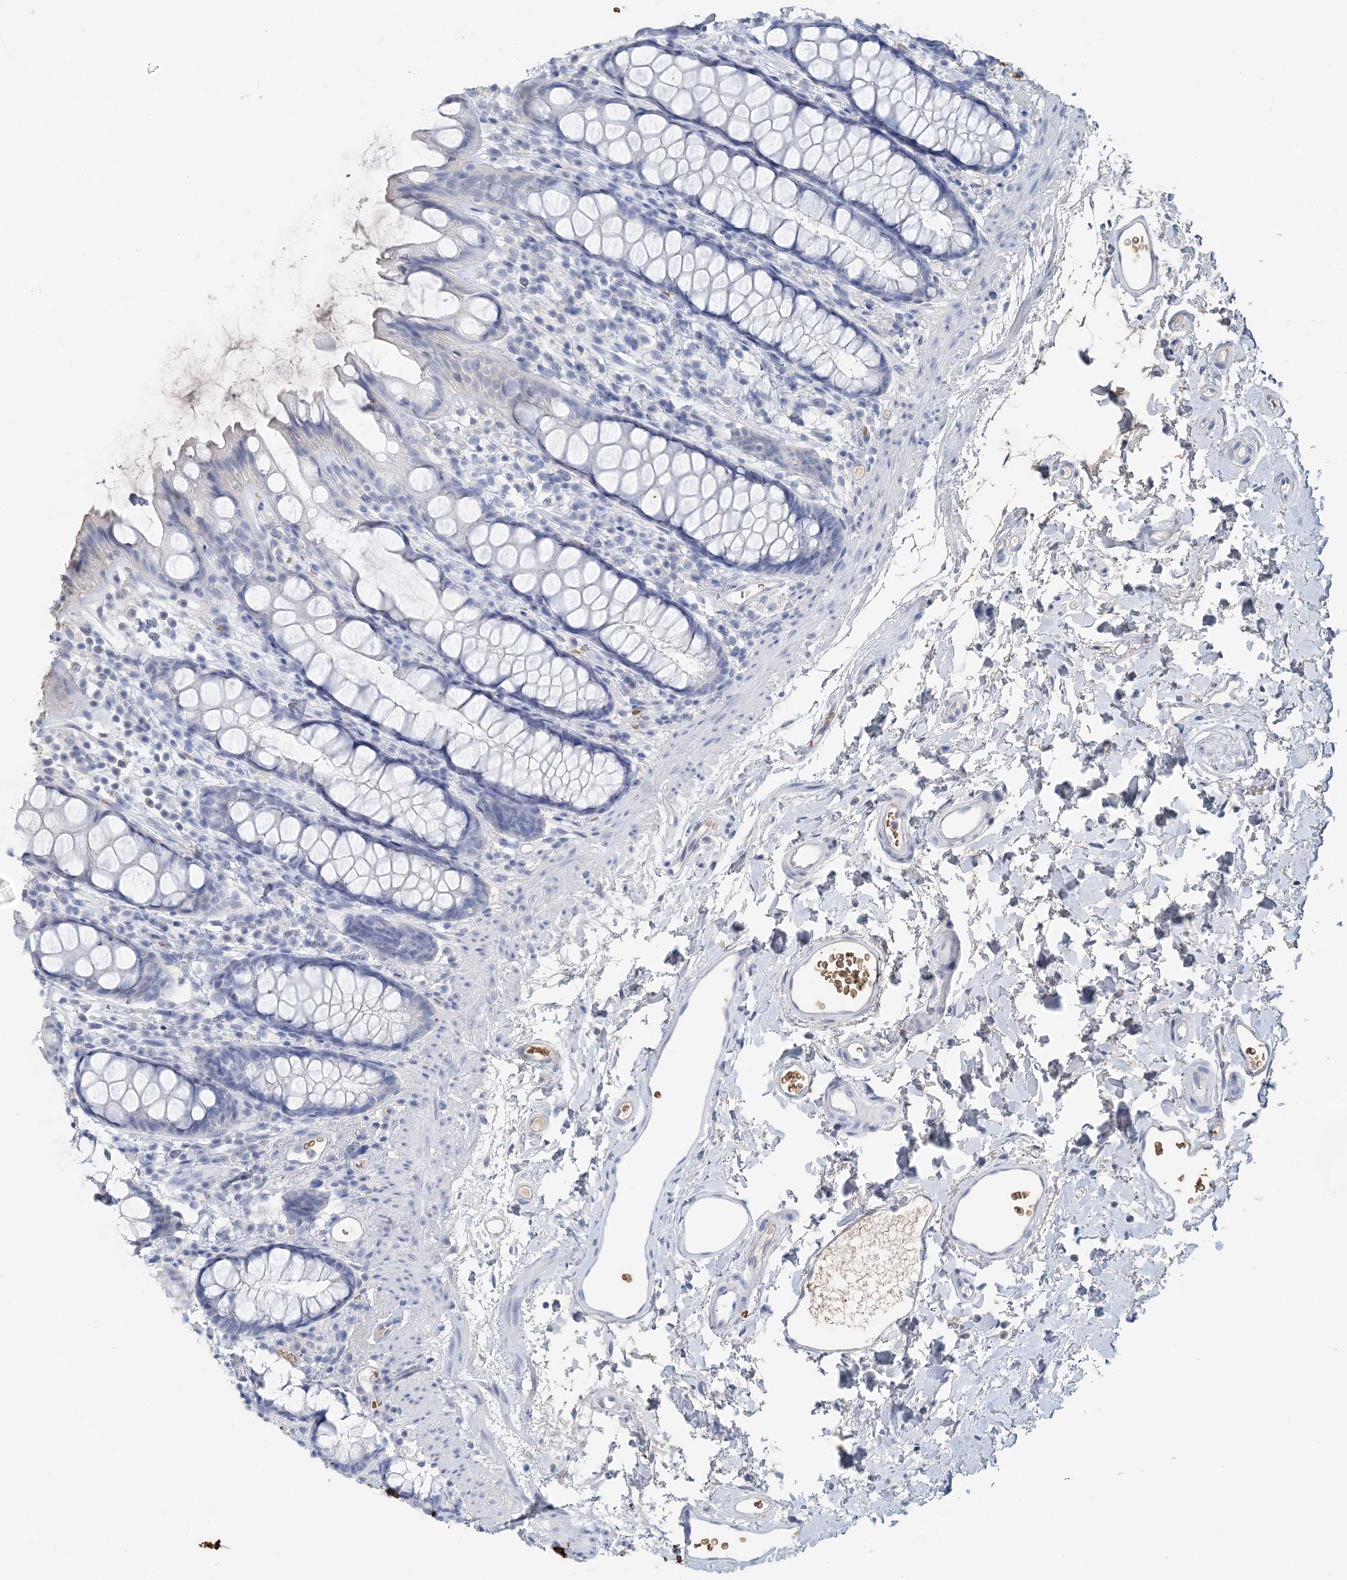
{"staining": {"intensity": "negative", "quantity": "none", "location": "none"}, "tissue": "rectum", "cell_type": "Glandular cells", "image_type": "normal", "snomed": [{"axis": "morphology", "description": "Normal tissue, NOS"}, {"axis": "topography", "description": "Rectum"}], "caption": "Immunohistochemistry (IHC) histopathology image of normal human rectum stained for a protein (brown), which displays no staining in glandular cells.", "gene": "HBD", "patient": {"sex": "female", "age": 65}}